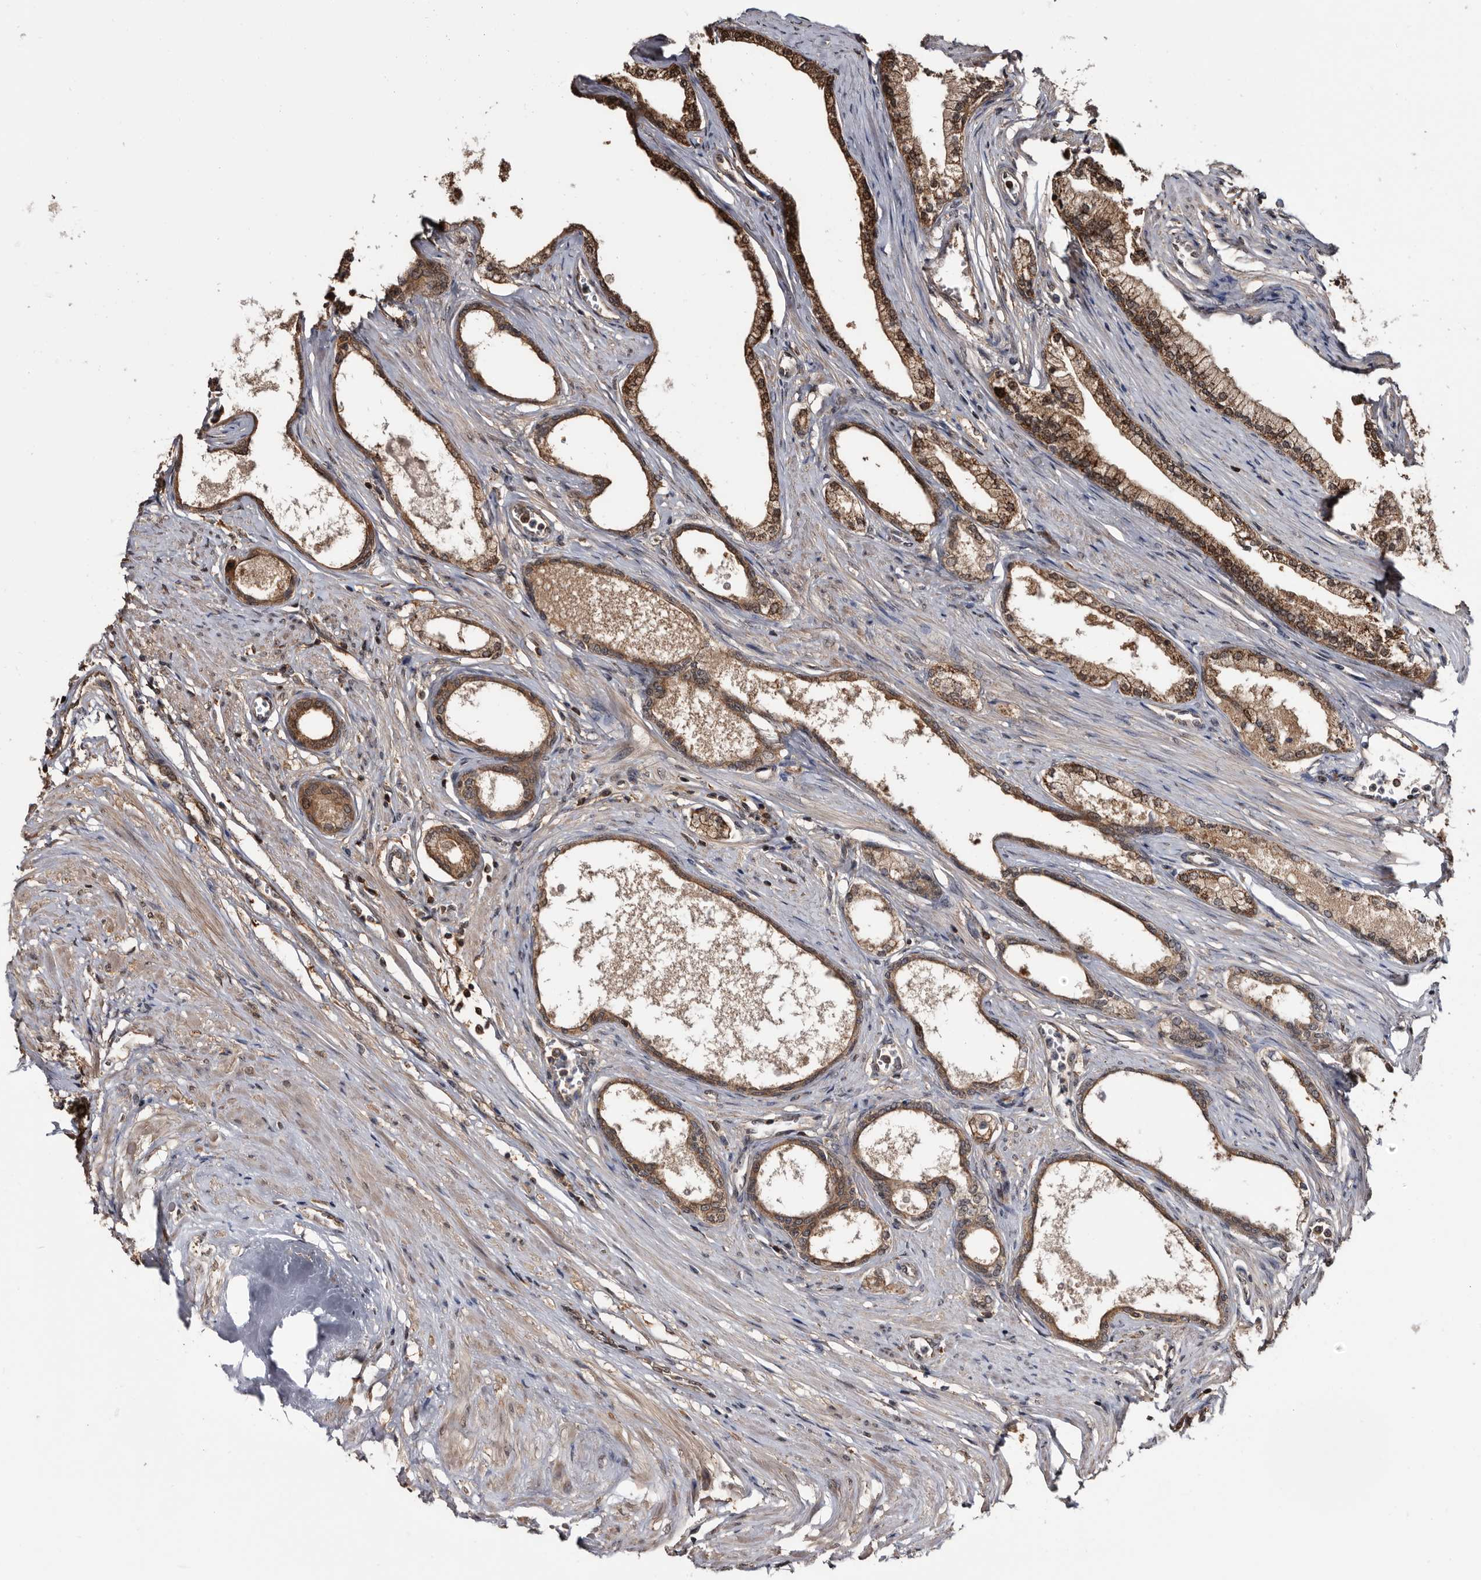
{"staining": {"intensity": "strong", "quantity": ">75%", "location": "cytoplasmic/membranous"}, "tissue": "prostate", "cell_type": "Glandular cells", "image_type": "normal", "snomed": [{"axis": "morphology", "description": "Normal tissue, NOS"}, {"axis": "morphology", "description": "Urothelial carcinoma, Low grade"}, {"axis": "topography", "description": "Urinary bladder"}, {"axis": "topography", "description": "Prostate"}], "caption": "Protein expression analysis of unremarkable prostate reveals strong cytoplasmic/membranous staining in about >75% of glandular cells. (DAB = brown stain, brightfield microscopy at high magnification).", "gene": "TTI2", "patient": {"sex": "male", "age": 60}}